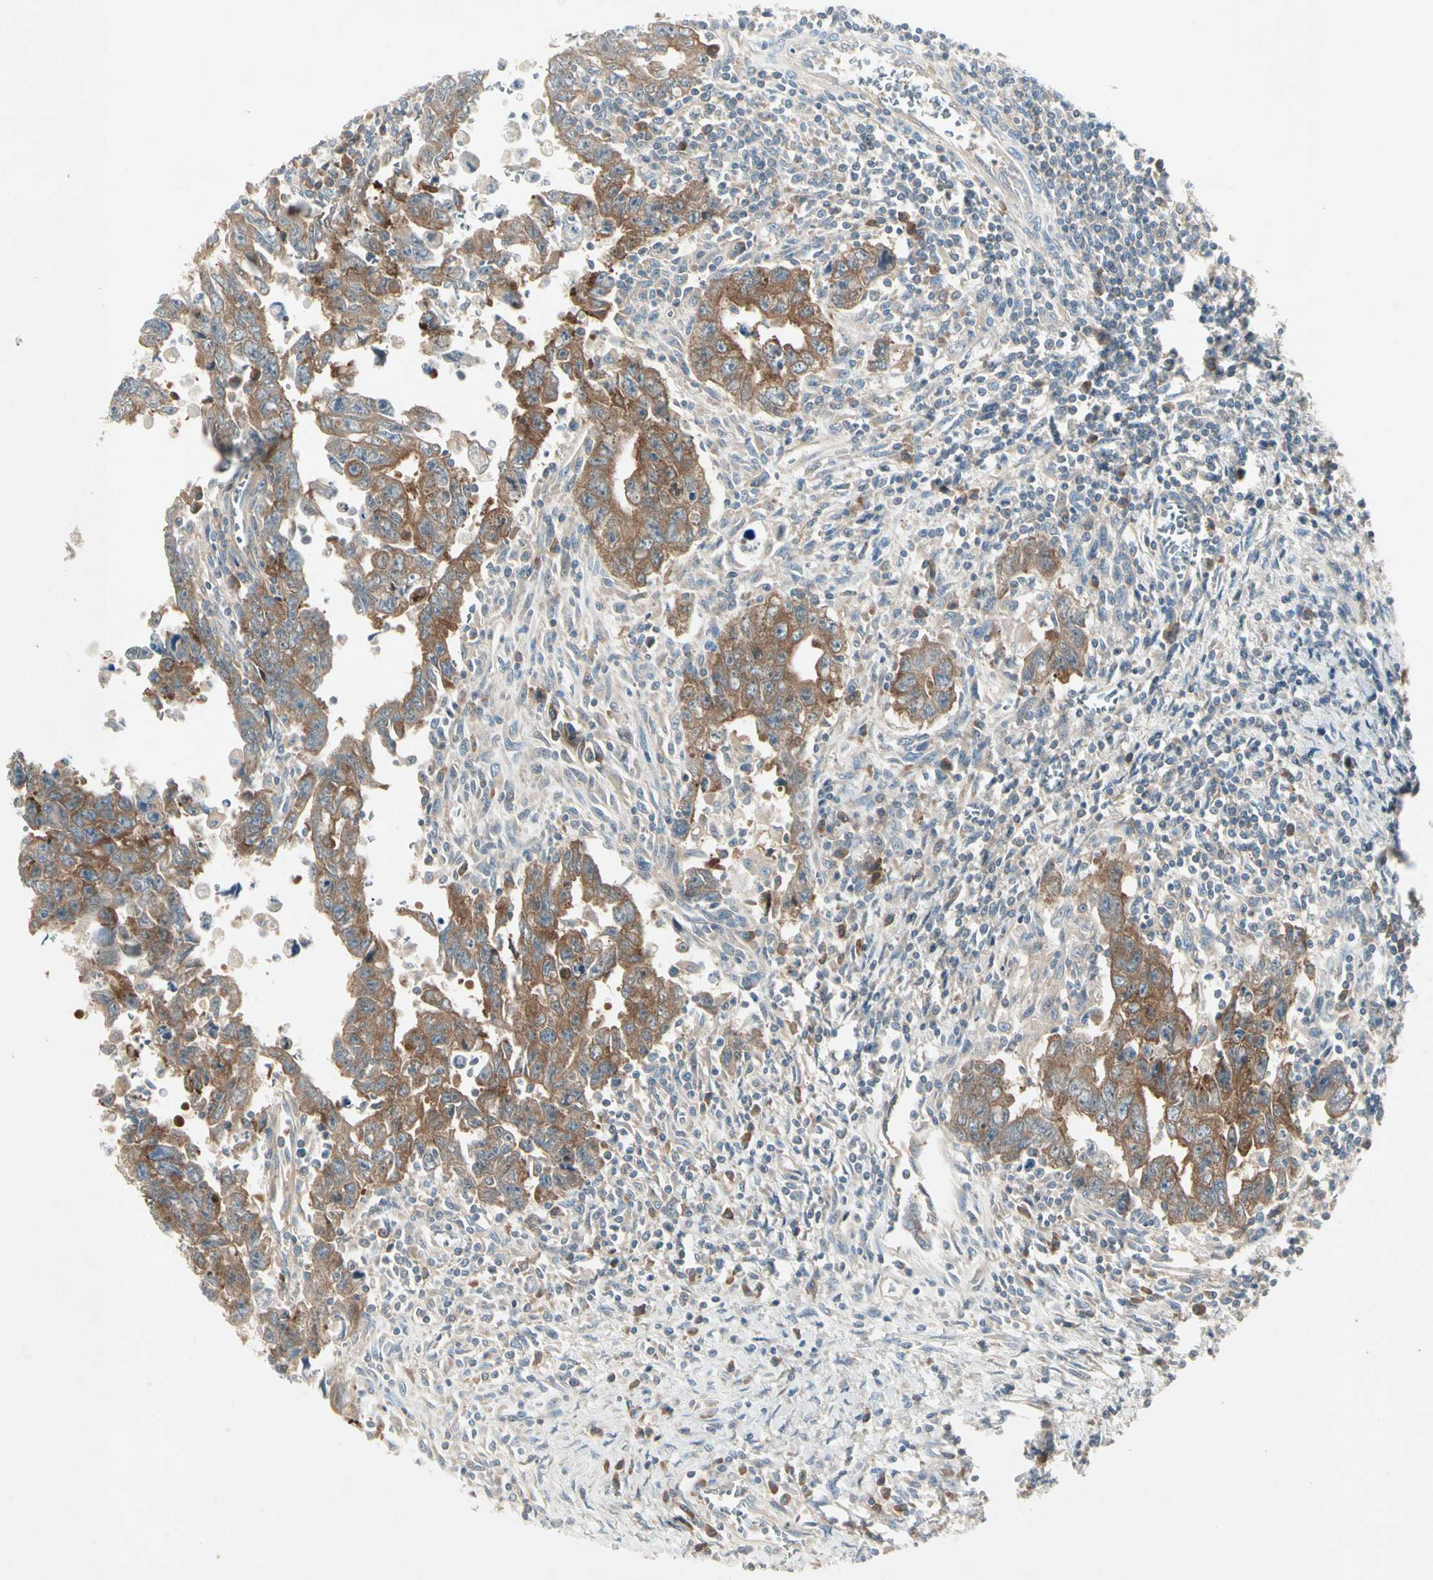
{"staining": {"intensity": "moderate", "quantity": ">75%", "location": "cytoplasmic/membranous"}, "tissue": "testis cancer", "cell_type": "Tumor cells", "image_type": "cancer", "snomed": [{"axis": "morphology", "description": "Carcinoma, Embryonal, NOS"}, {"axis": "topography", "description": "Testis"}], "caption": "Testis cancer tissue exhibits moderate cytoplasmic/membranous staining in about >75% of tumor cells, visualized by immunohistochemistry.", "gene": "IL1R1", "patient": {"sex": "male", "age": 28}}